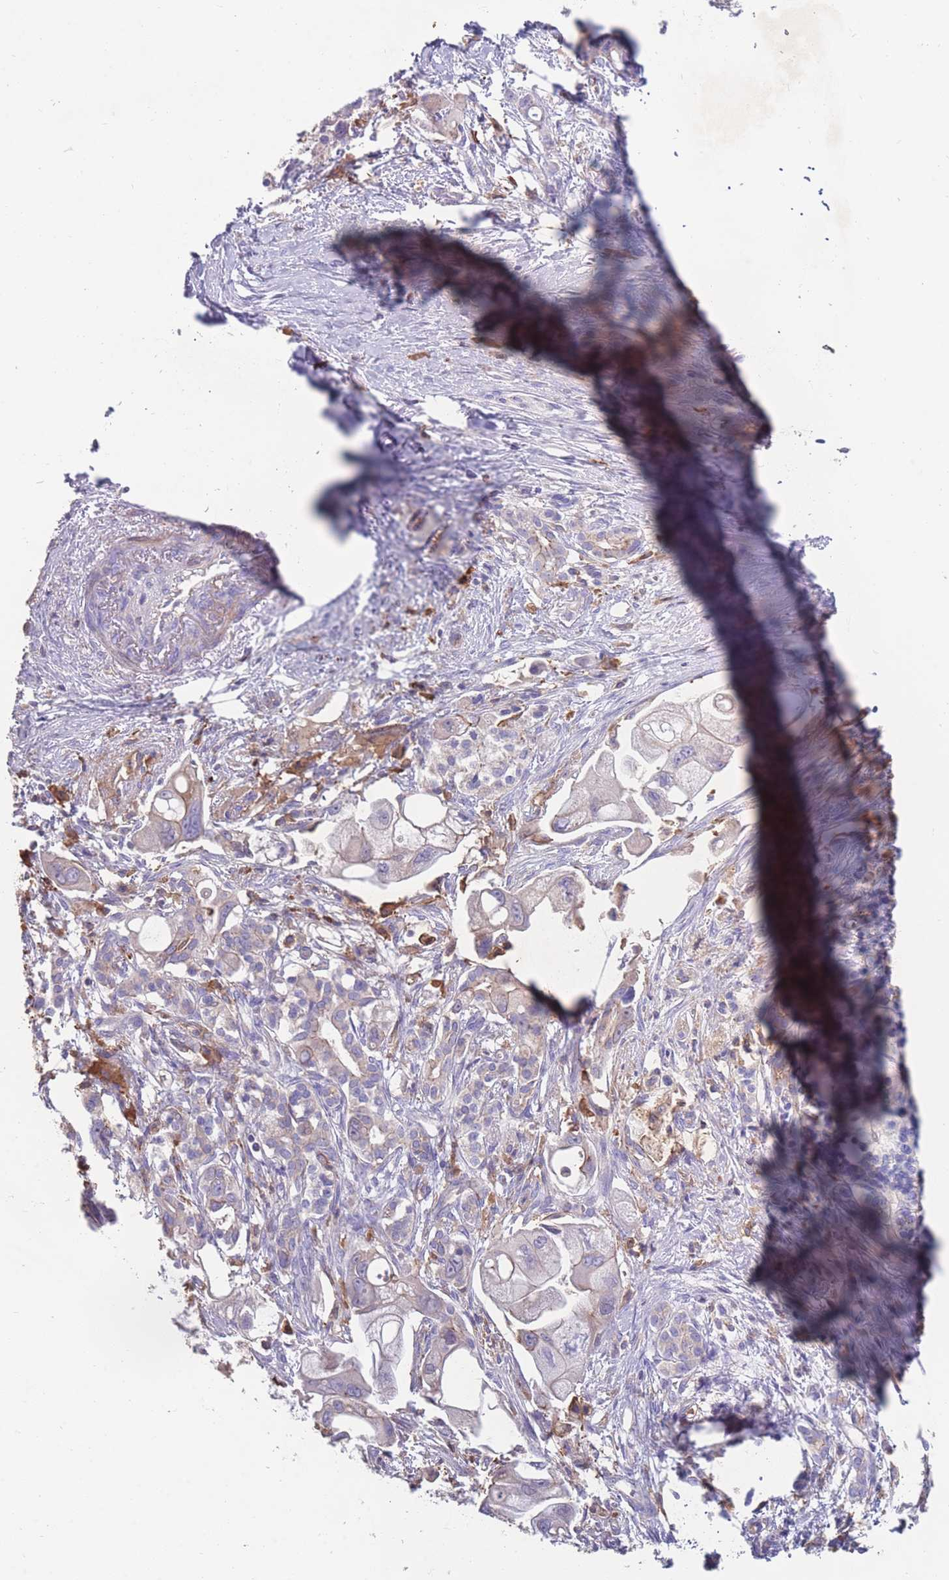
{"staining": {"intensity": "negative", "quantity": "none", "location": "none"}, "tissue": "pancreatic cancer", "cell_type": "Tumor cells", "image_type": "cancer", "snomed": [{"axis": "morphology", "description": "Adenocarcinoma, NOS"}, {"axis": "topography", "description": "Pancreas"}], "caption": "Photomicrograph shows no significant protein positivity in tumor cells of pancreatic cancer (adenocarcinoma).", "gene": "CD33", "patient": {"sex": "male", "age": 68}}